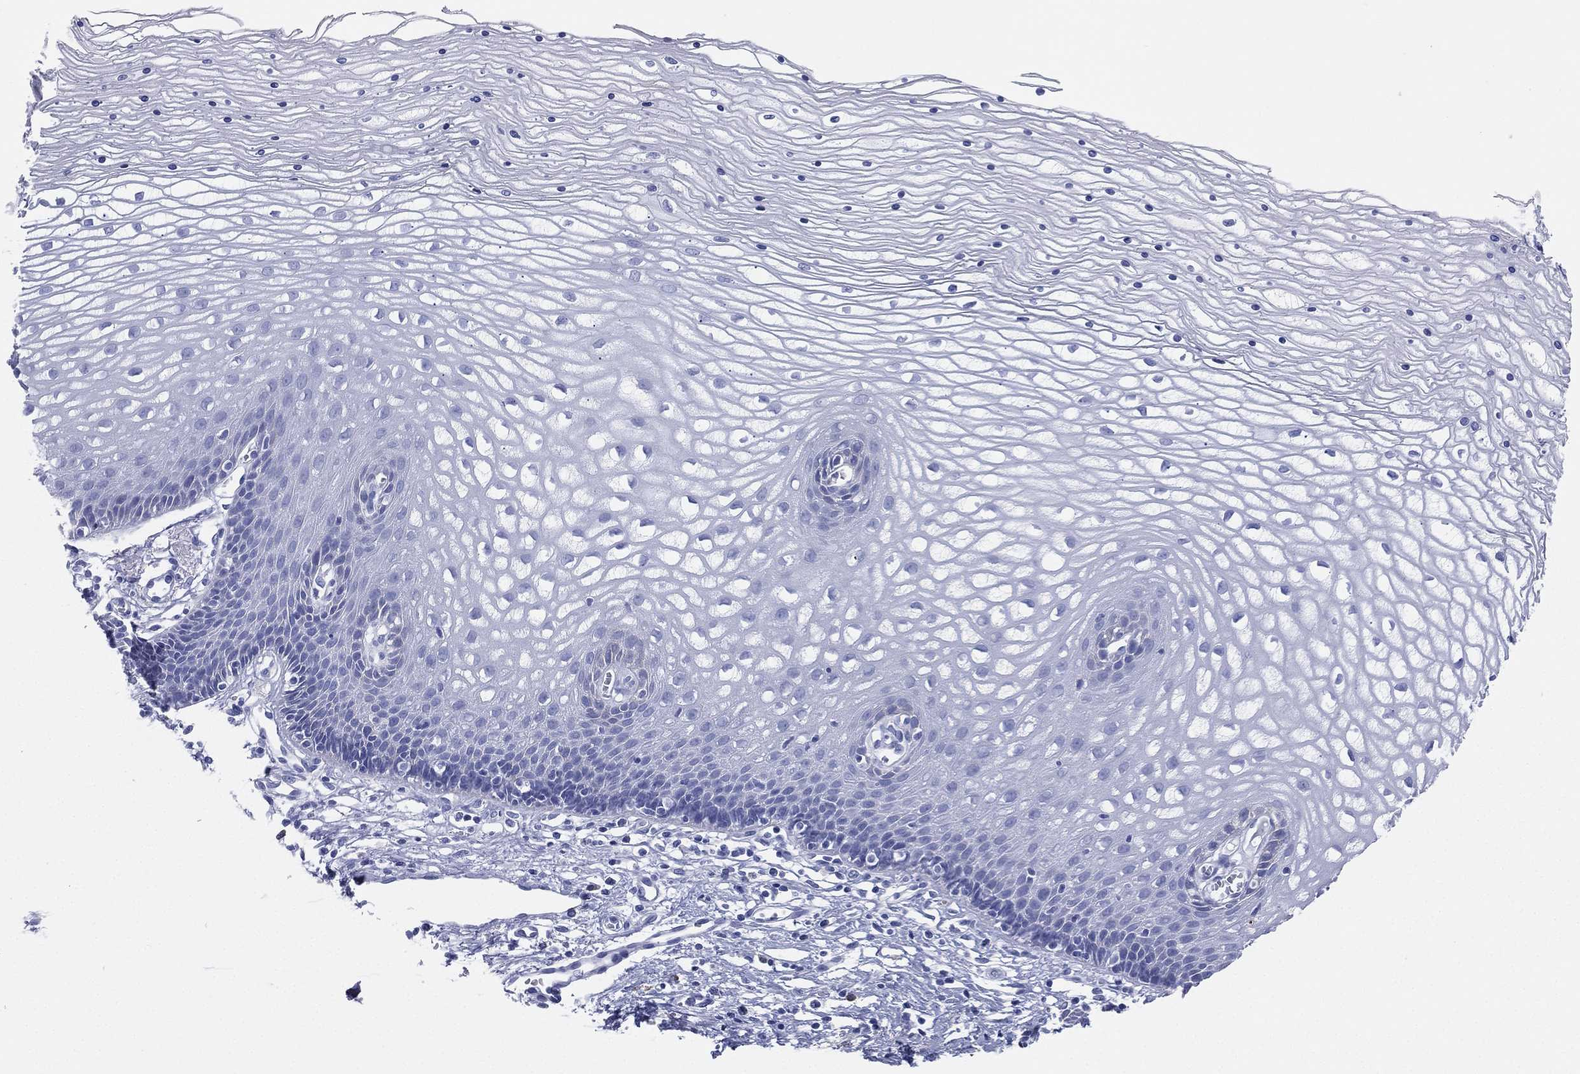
{"staining": {"intensity": "negative", "quantity": "none", "location": "none"}, "tissue": "cervix", "cell_type": "Glandular cells", "image_type": "normal", "snomed": [{"axis": "morphology", "description": "Normal tissue, NOS"}, {"axis": "topography", "description": "Cervix"}], "caption": "An immunohistochemistry (IHC) micrograph of unremarkable cervix is shown. There is no staining in glandular cells of cervix. (DAB IHC visualized using brightfield microscopy, high magnification).", "gene": "CD79A", "patient": {"sex": "female", "age": 35}}